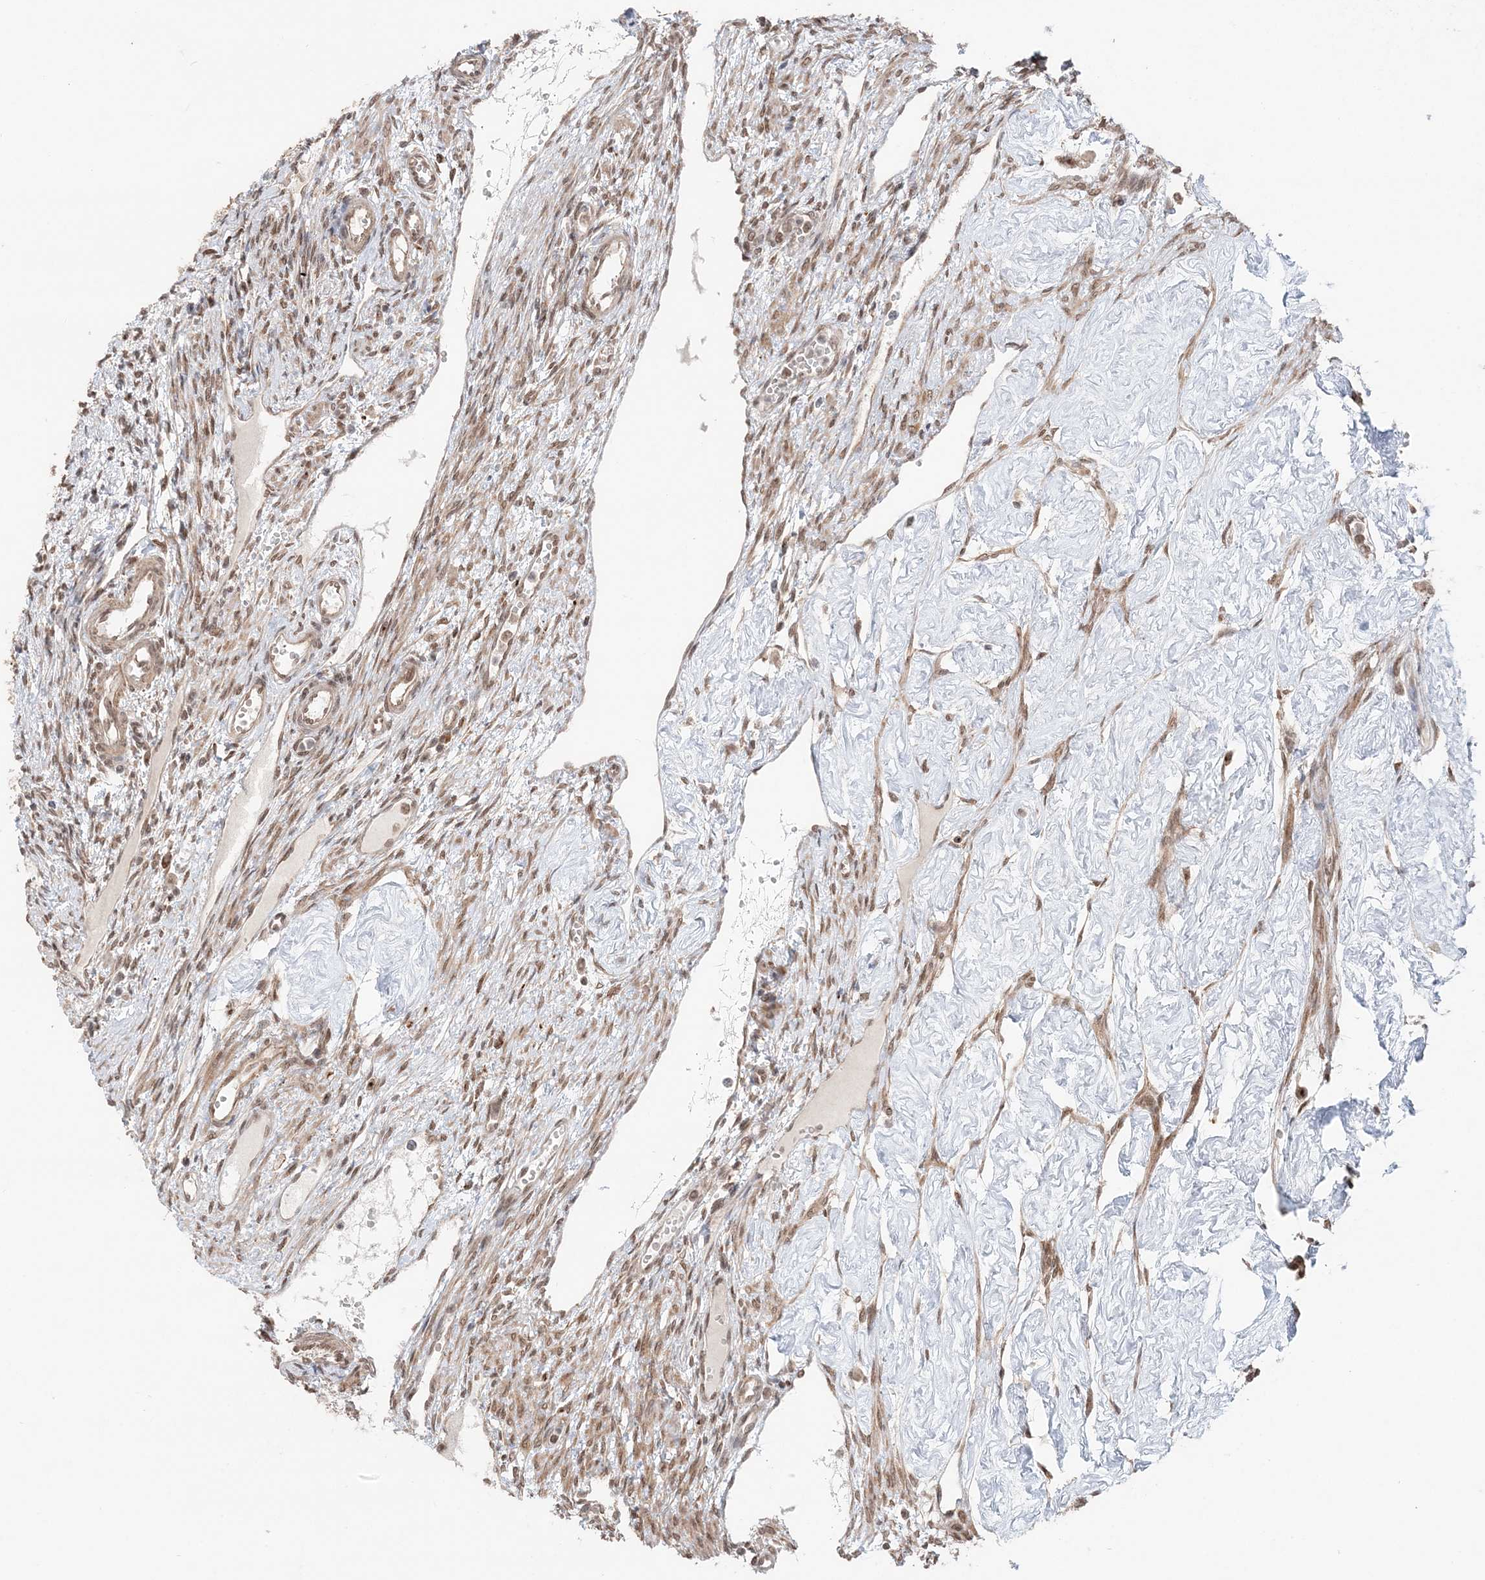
{"staining": {"intensity": "moderate", "quantity": "25%-75%", "location": "cytoplasmic/membranous,nuclear"}, "tissue": "ovary", "cell_type": "Ovarian stroma cells", "image_type": "normal", "snomed": [{"axis": "morphology", "description": "Normal tissue, NOS"}, {"axis": "morphology", "description": "Cyst, NOS"}, {"axis": "topography", "description": "Ovary"}], "caption": "Immunohistochemical staining of normal human ovary demonstrates moderate cytoplasmic/membranous,nuclear protein staining in approximately 25%-75% of ovarian stroma cells.", "gene": "TMED10", "patient": {"sex": "female", "age": 33}}